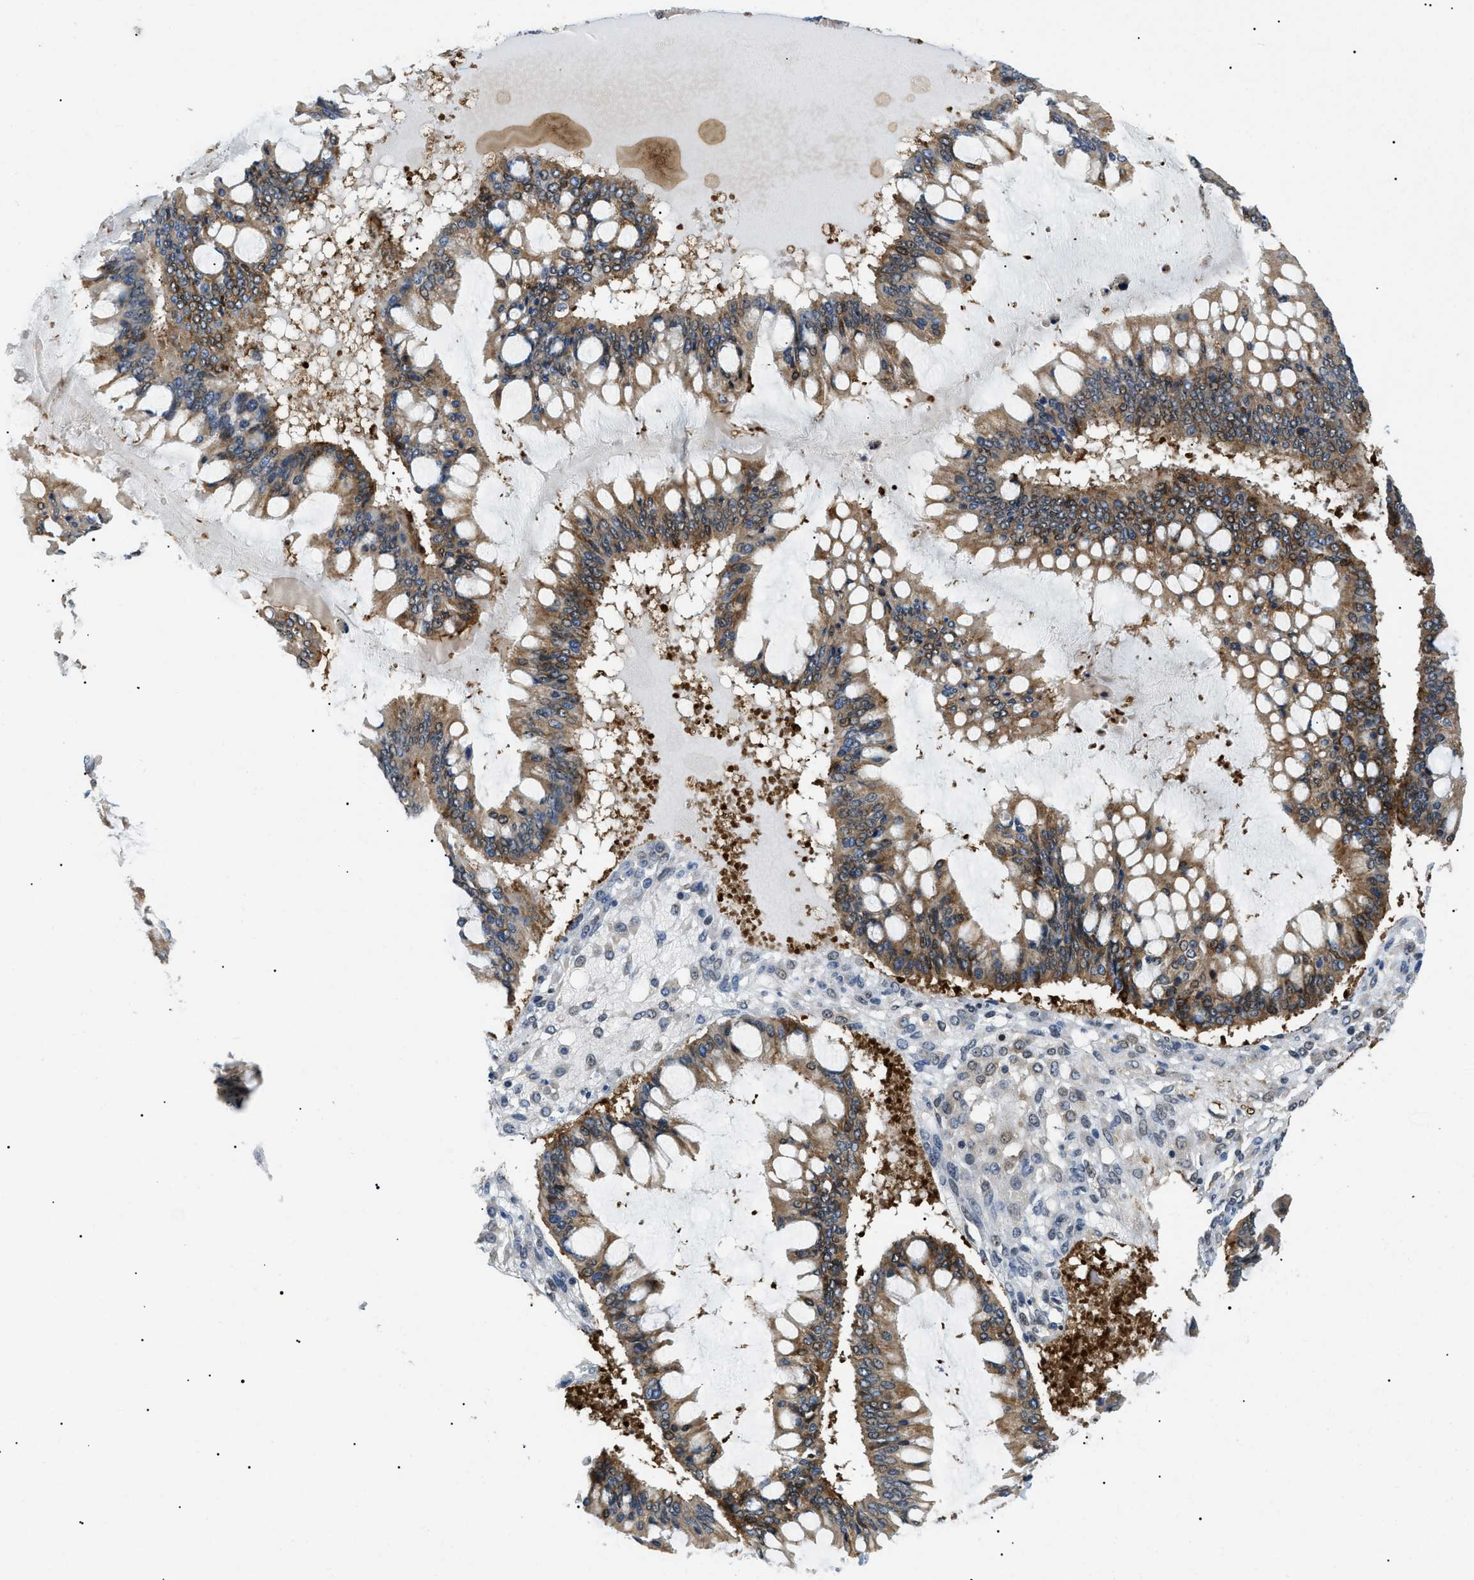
{"staining": {"intensity": "moderate", "quantity": ">75%", "location": "cytoplasmic/membranous,nuclear"}, "tissue": "ovarian cancer", "cell_type": "Tumor cells", "image_type": "cancer", "snomed": [{"axis": "morphology", "description": "Cystadenocarcinoma, mucinous, NOS"}, {"axis": "topography", "description": "Ovary"}], "caption": "There is medium levels of moderate cytoplasmic/membranous and nuclear staining in tumor cells of mucinous cystadenocarcinoma (ovarian), as demonstrated by immunohistochemical staining (brown color).", "gene": "RBM15", "patient": {"sex": "female", "age": 73}}